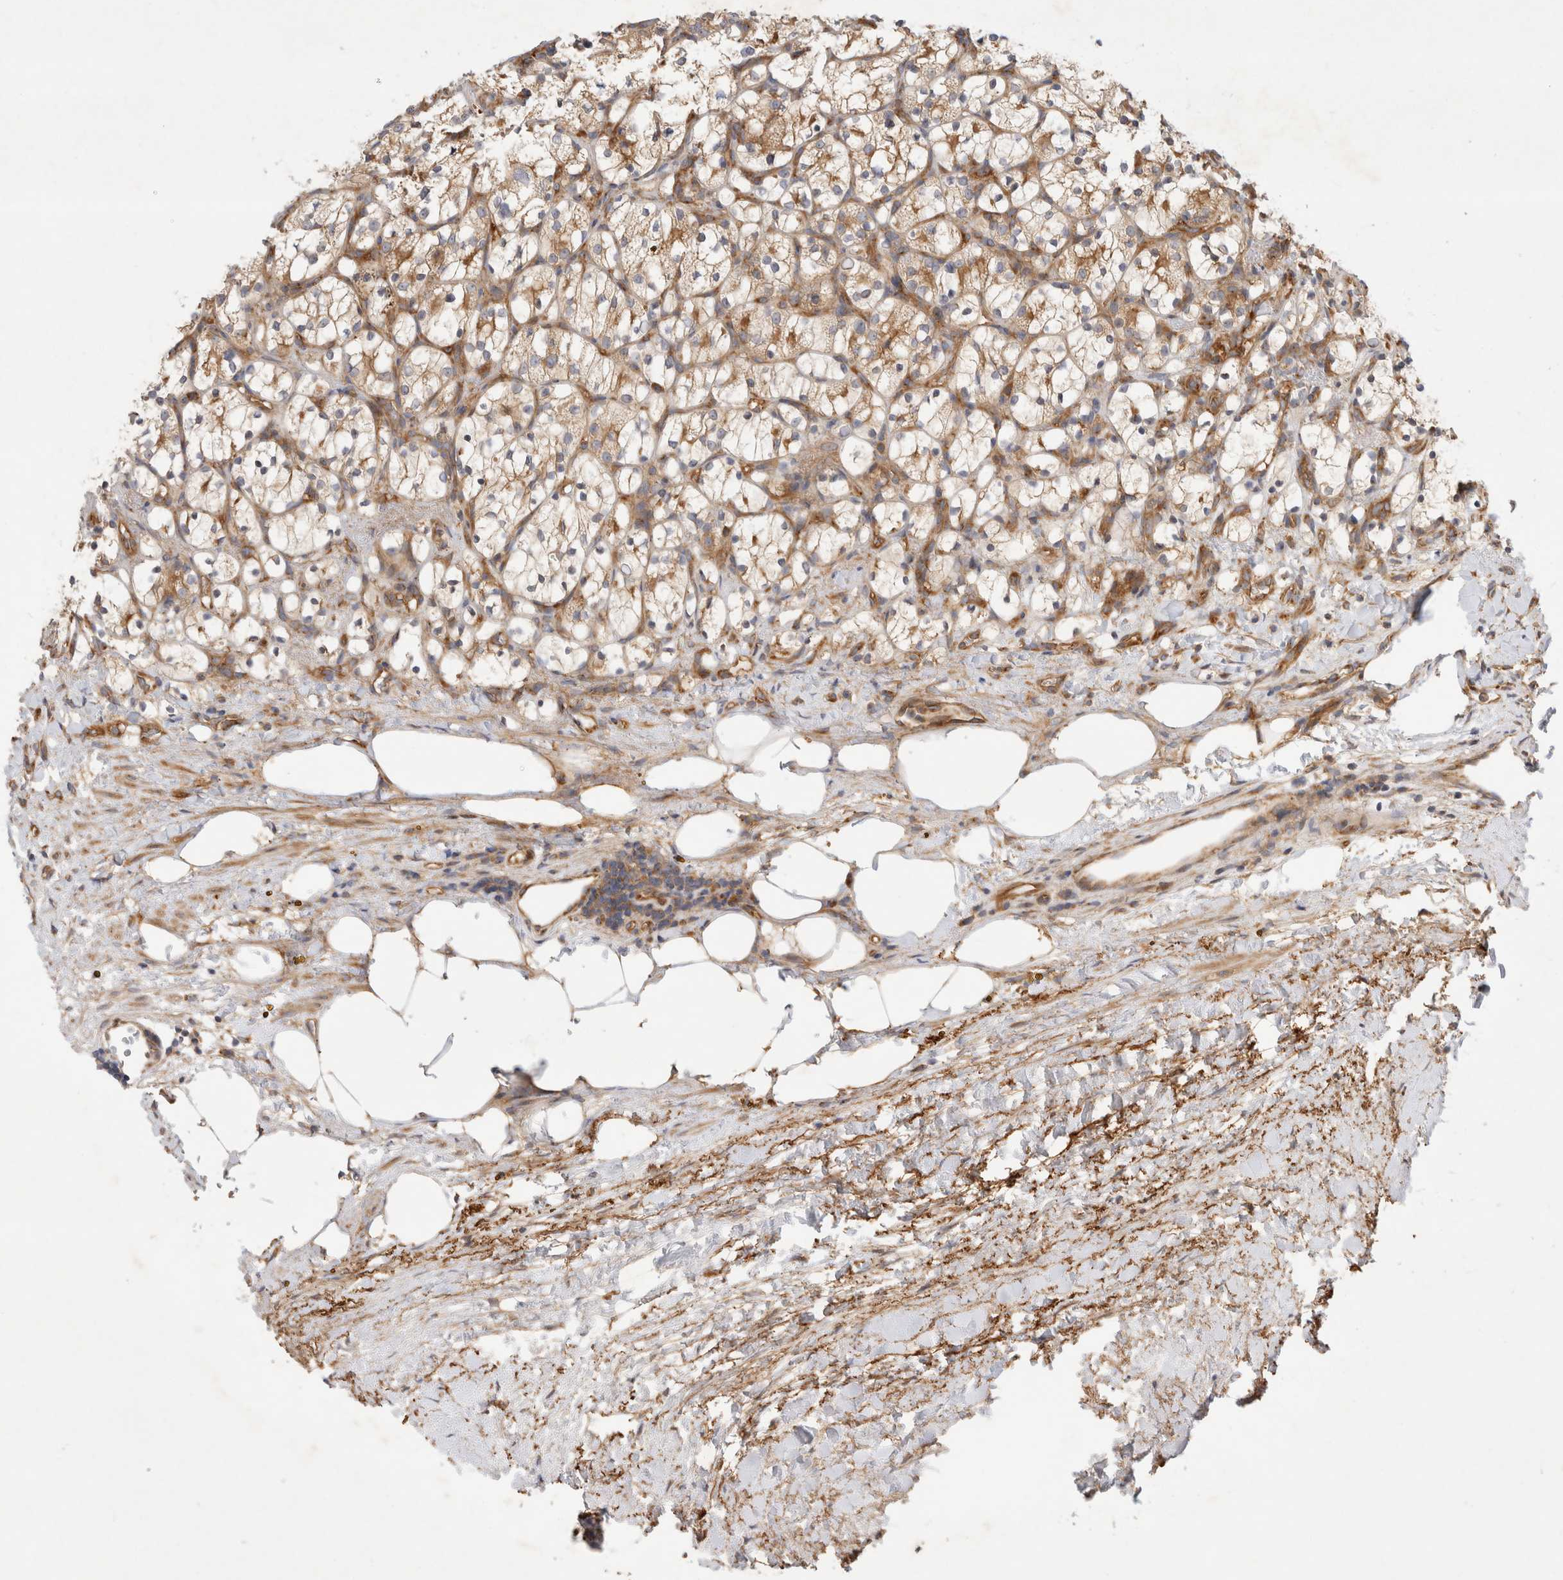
{"staining": {"intensity": "moderate", "quantity": ">75%", "location": "cytoplasmic/membranous"}, "tissue": "renal cancer", "cell_type": "Tumor cells", "image_type": "cancer", "snomed": [{"axis": "morphology", "description": "Adenocarcinoma, NOS"}, {"axis": "topography", "description": "Kidney"}], "caption": "Tumor cells demonstrate medium levels of moderate cytoplasmic/membranous staining in about >75% of cells in human renal adenocarcinoma. (brown staining indicates protein expression, while blue staining denotes nuclei).", "gene": "GPR150", "patient": {"sex": "female", "age": 69}}